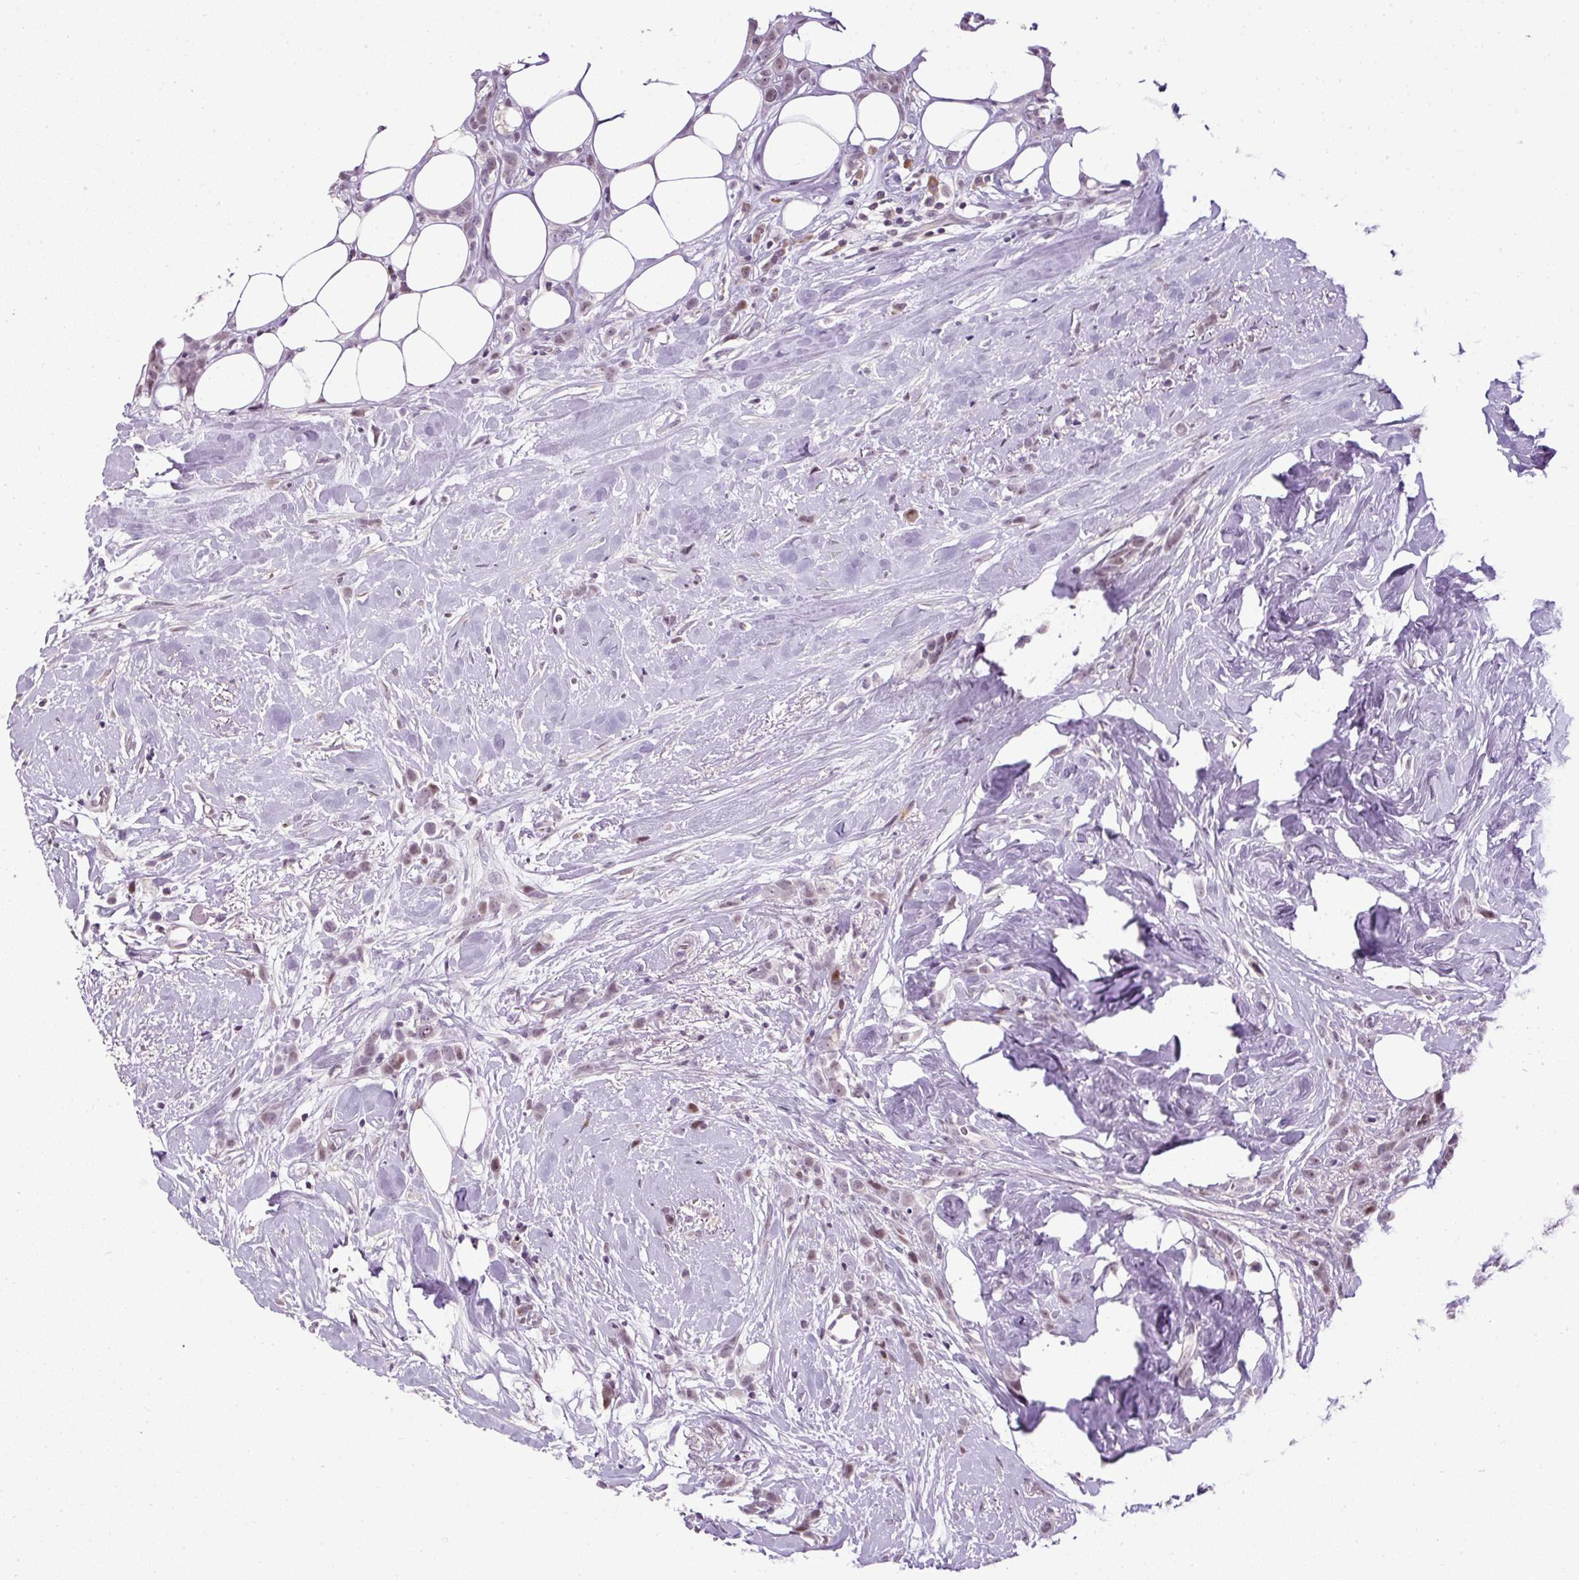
{"staining": {"intensity": "moderate", "quantity": ">75%", "location": "nuclear"}, "tissue": "breast cancer", "cell_type": "Tumor cells", "image_type": "cancer", "snomed": [{"axis": "morphology", "description": "Duct carcinoma"}, {"axis": "topography", "description": "Breast"}], "caption": "About >75% of tumor cells in human breast cancer (invasive ductal carcinoma) show moderate nuclear protein expression as visualized by brown immunohistochemical staining.", "gene": "ARHGEF18", "patient": {"sex": "female", "age": 80}}